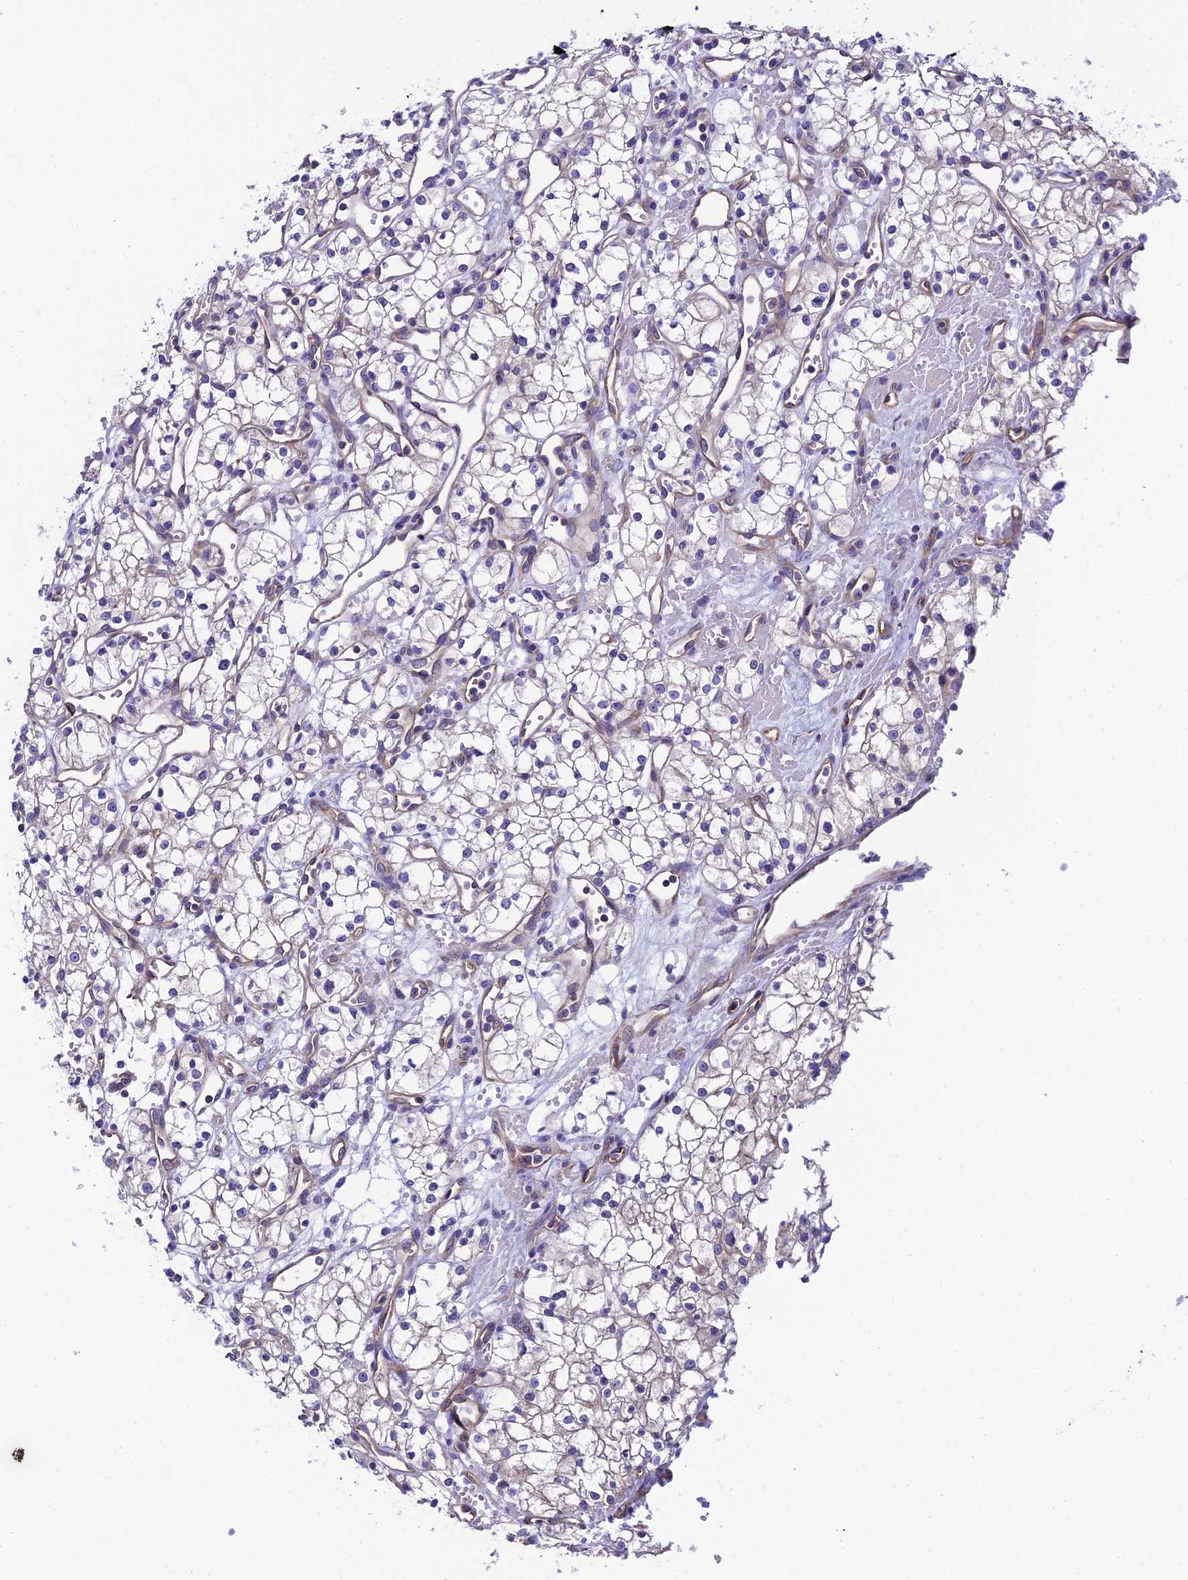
{"staining": {"intensity": "negative", "quantity": "none", "location": "none"}, "tissue": "renal cancer", "cell_type": "Tumor cells", "image_type": "cancer", "snomed": [{"axis": "morphology", "description": "Adenocarcinoma, NOS"}, {"axis": "topography", "description": "Kidney"}], "caption": "High power microscopy micrograph of an IHC photomicrograph of renal cancer (adenocarcinoma), revealing no significant expression in tumor cells.", "gene": "PPFIA3", "patient": {"sex": "male", "age": 59}}